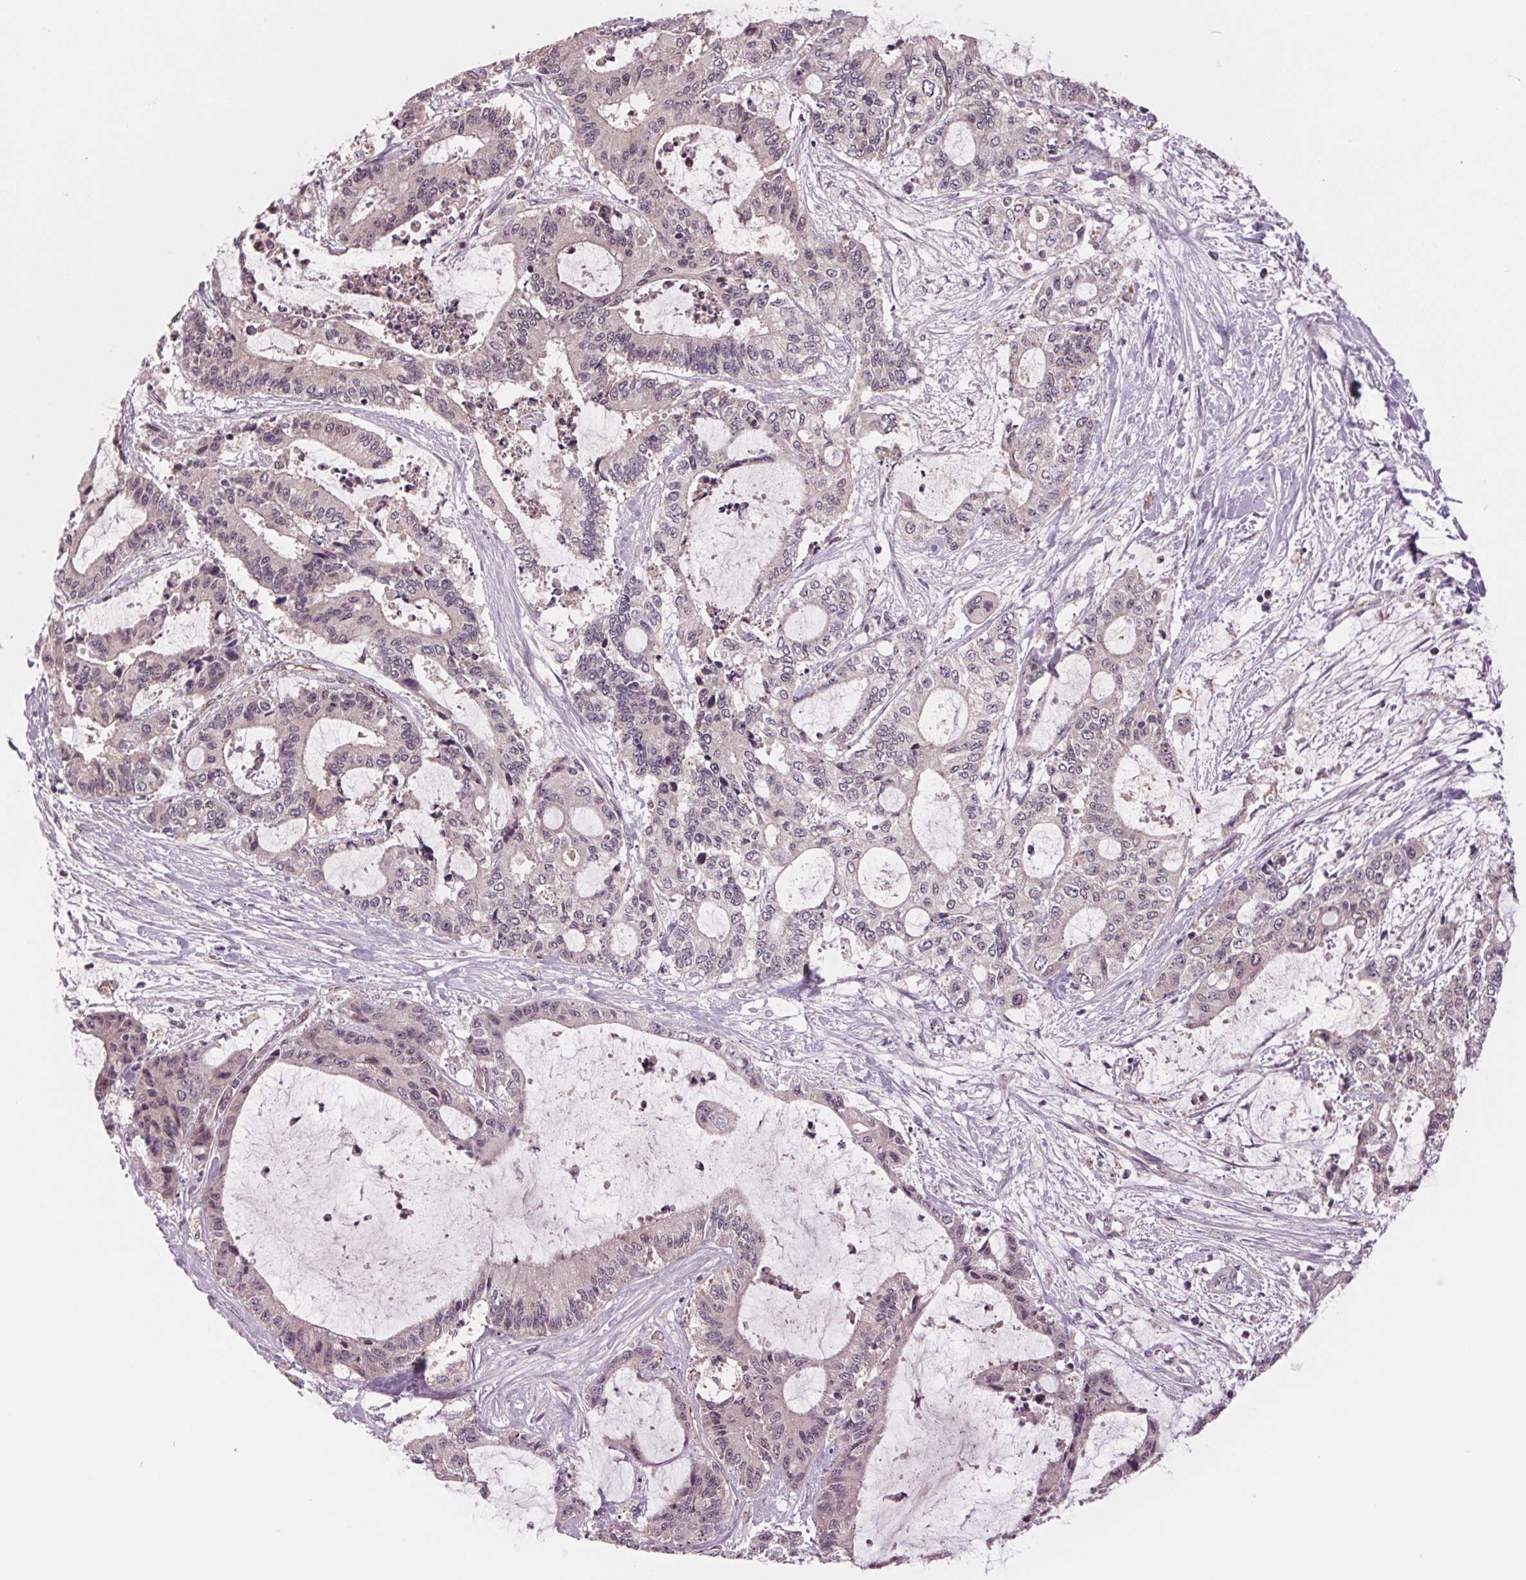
{"staining": {"intensity": "weak", "quantity": "<25%", "location": "cytoplasmic/membranous,nuclear"}, "tissue": "liver cancer", "cell_type": "Tumor cells", "image_type": "cancer", "snomed": [{"axis": "morphology", "description": "Cholangiocarcinoma"}, {"axis": "topography", "description": "Liver"}], "caption": "A photomicrograph of human liver cholangiocarcinoma is negative for staining in tumor cells. (Brightfield microscopy of DAB (3,3'-diaminobenzidine) immunohistochemistry (IHC) at high magnification).", "gene": "MAPK8", "patient": {"sex": "female", "age": 73}}